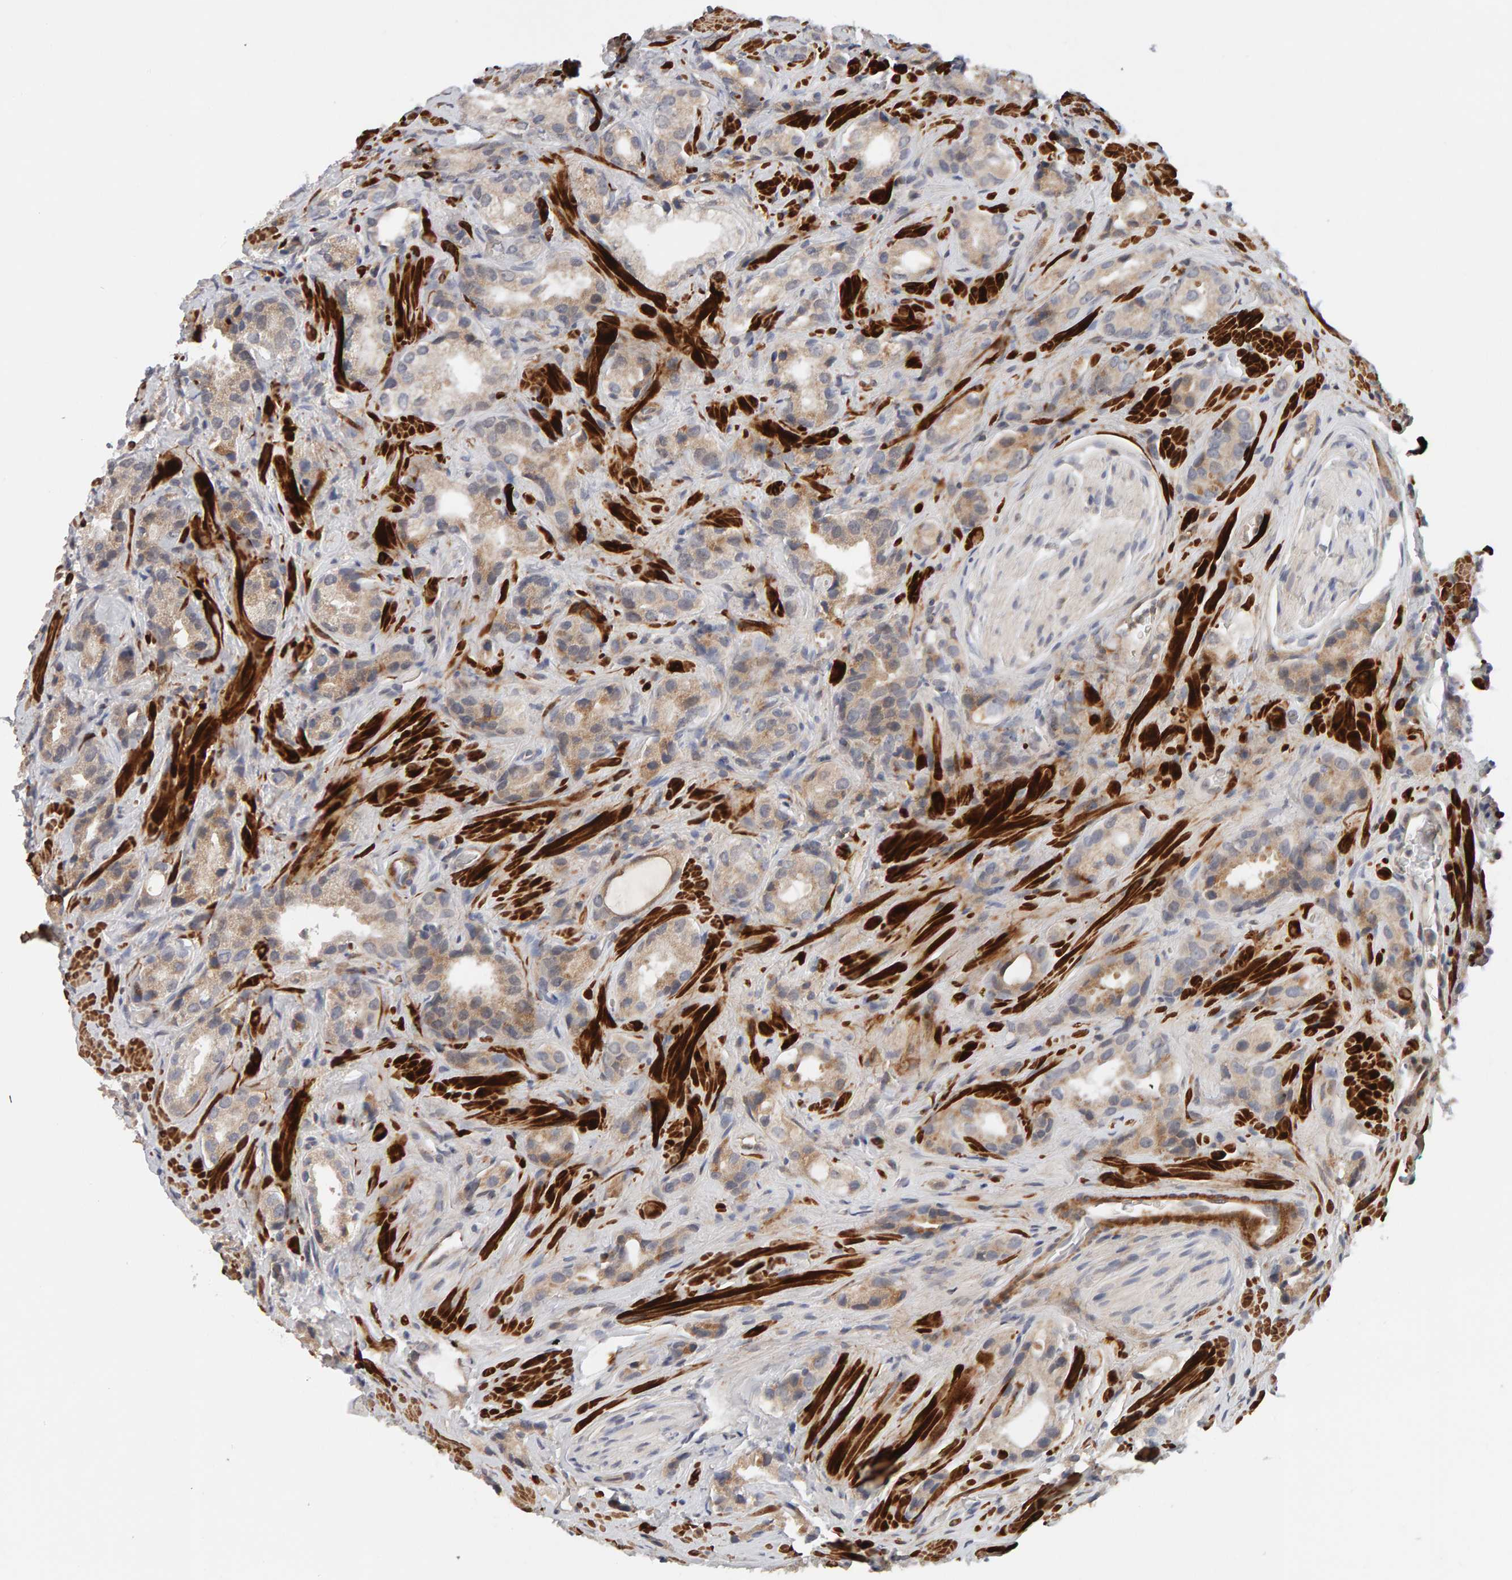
{"staining": {"intensity": "weak", "quantity": ">75%", "location": "cytoplasmic/membranous"}, "tissue": "prostate cancer", "cell_type": "Tumor cells", "image_type": "cancer", "snomed": [{"axis": "morphology", "description": "Adenocarcinoma, High grade"}, {"axis": "topography", "description": "Prostate"}], "caption": "Prostate high-grade adenocarcinoma stained with DAB (3,3'-diaminobenzidine) immunohistochemistry demonstrates low levels of weak cytoplasmic/membranous staining in about >75% of tumor cells. The protein of interest is stained brown, and the nuclei are stained in blue (DAB (3,3'-diaminobenzidine) IHC with brightfield microscopy, high magnification).", "gene": "NUDCD1", "patient": {"sex": "male", "age": 63}}